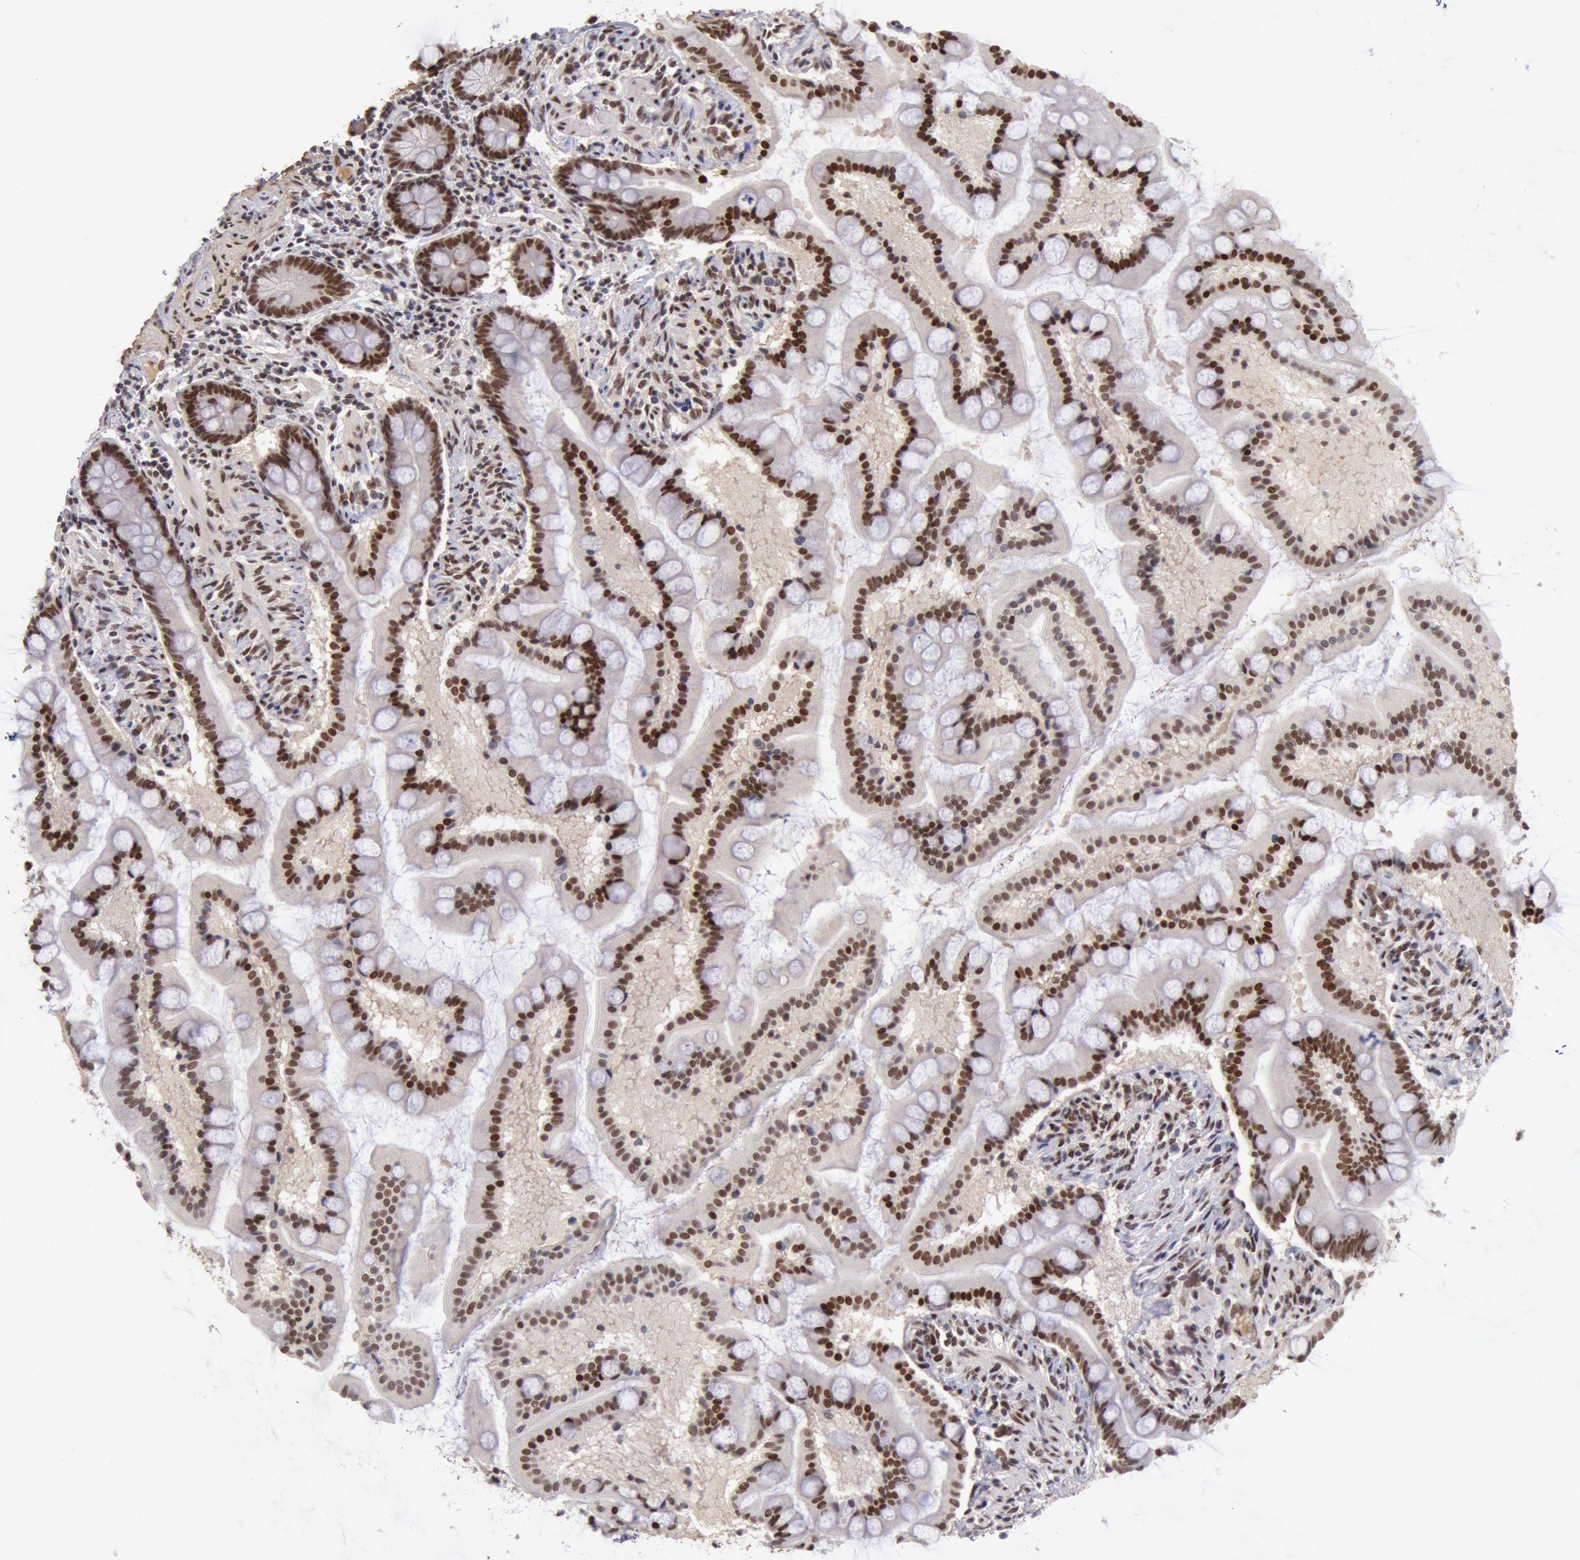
{"staining": {"intensity": "strong", "quantity": ">75%", "location": "nuclear"}, "tissue": "small intestine", "cell_type": "Glandular cells", "image_type": "normal", "snomed": [{"axis": "morphology", "description": "Normal tissue, NOS"}, {"axis": "topography", "description": "Small intestine"}], "caption": "Protein expression analysis of unremarkable small intestine demonstrates strong nuclear expression in approximately >75% of glandular cells.", "gene": "CDKN2B", "patient": {"sex": "male", "age": 41}}